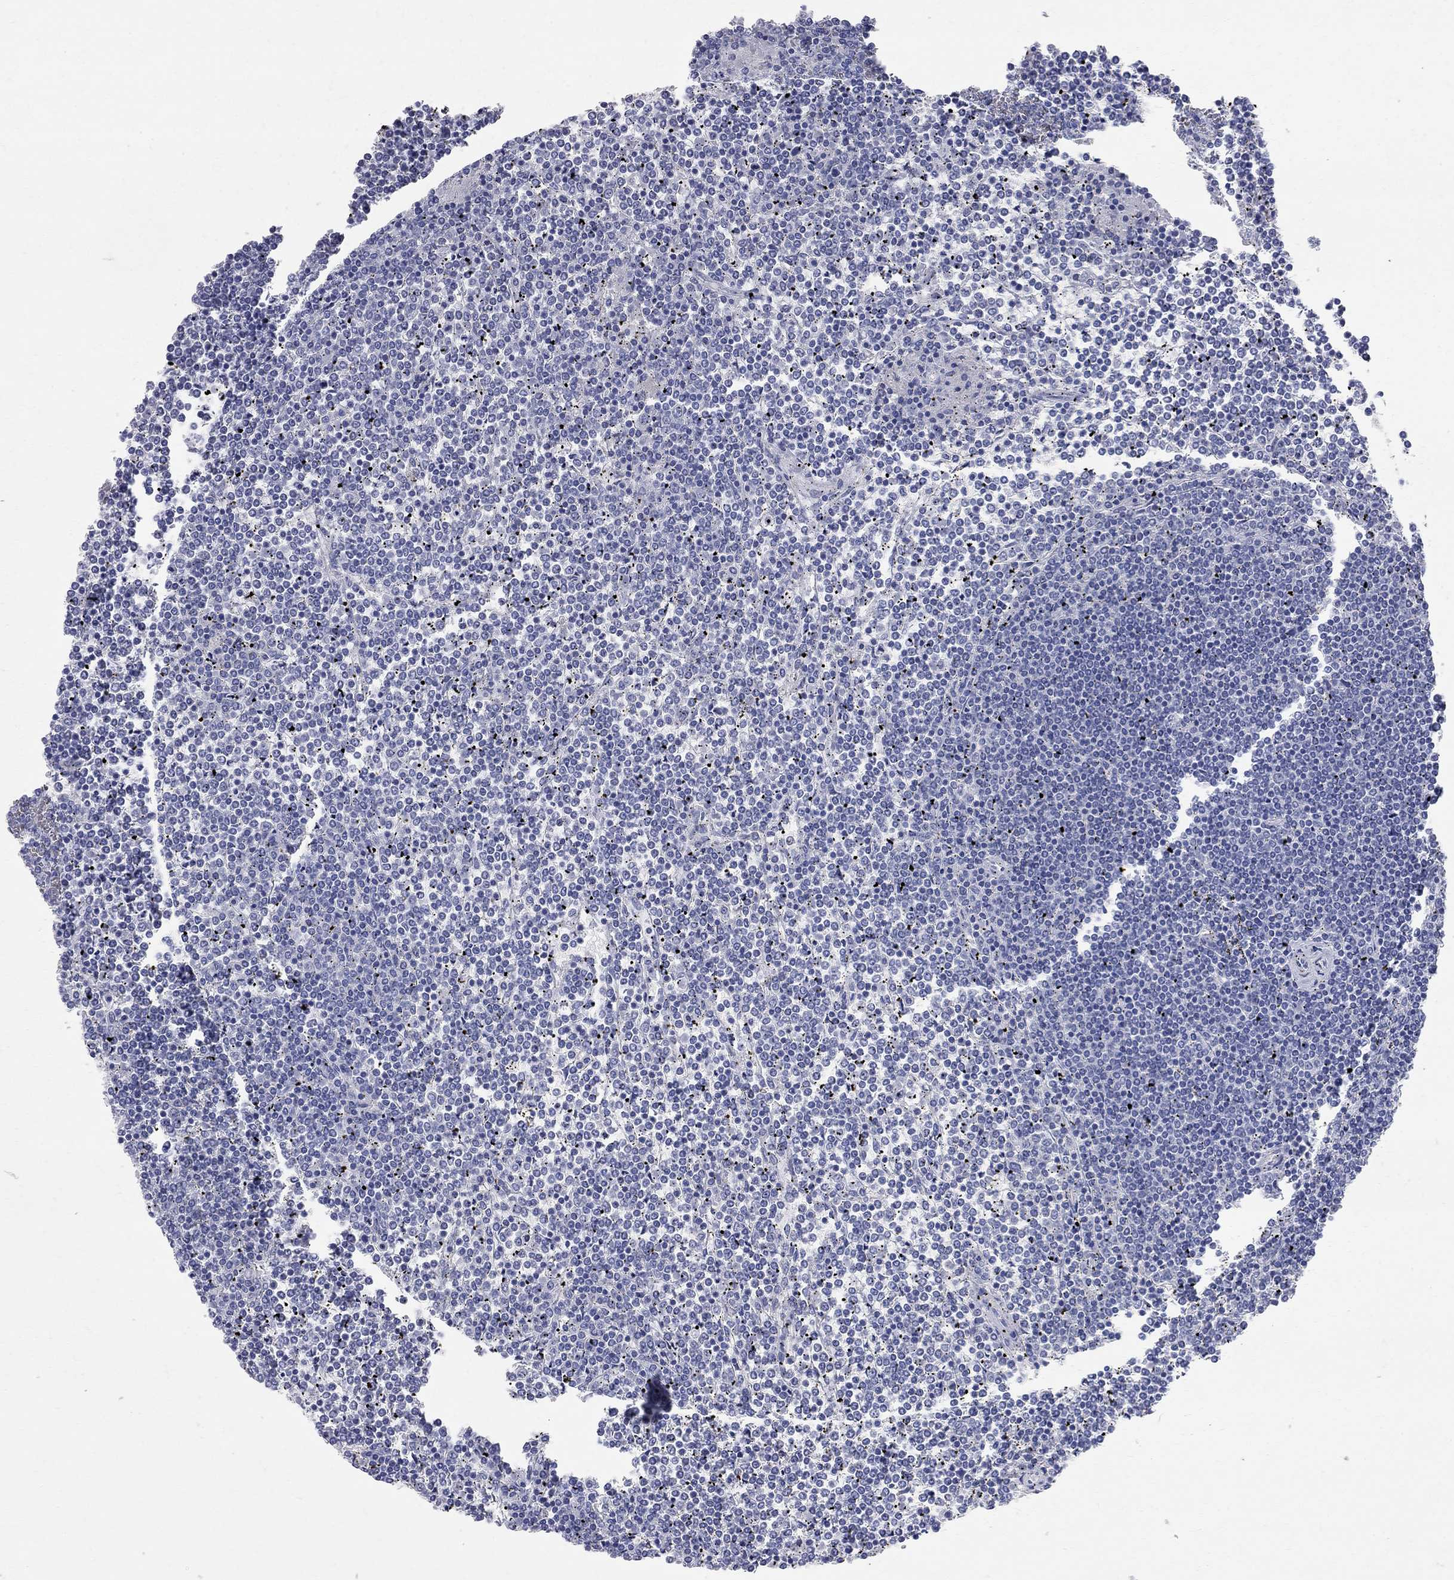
{"staining": {"intensity": "negative", "quantity": "none", "location": "none"}, "tissue": "lymphoma", "cell_type": "Tumor cells", "image_type": "cancer", "snomed": [{"axis": "morphology", "description": "Malignant lymphoma, non-Hodgkin's type, Low grade"}, {"axis": "topography", "description": "Spleen"}], "caption": "Immunohistochemical staining of human lymphoma reveals no significant staining in tumor cells.", "gene": "BPIFB1", "patient": {"sex": "female", "age": 19}}